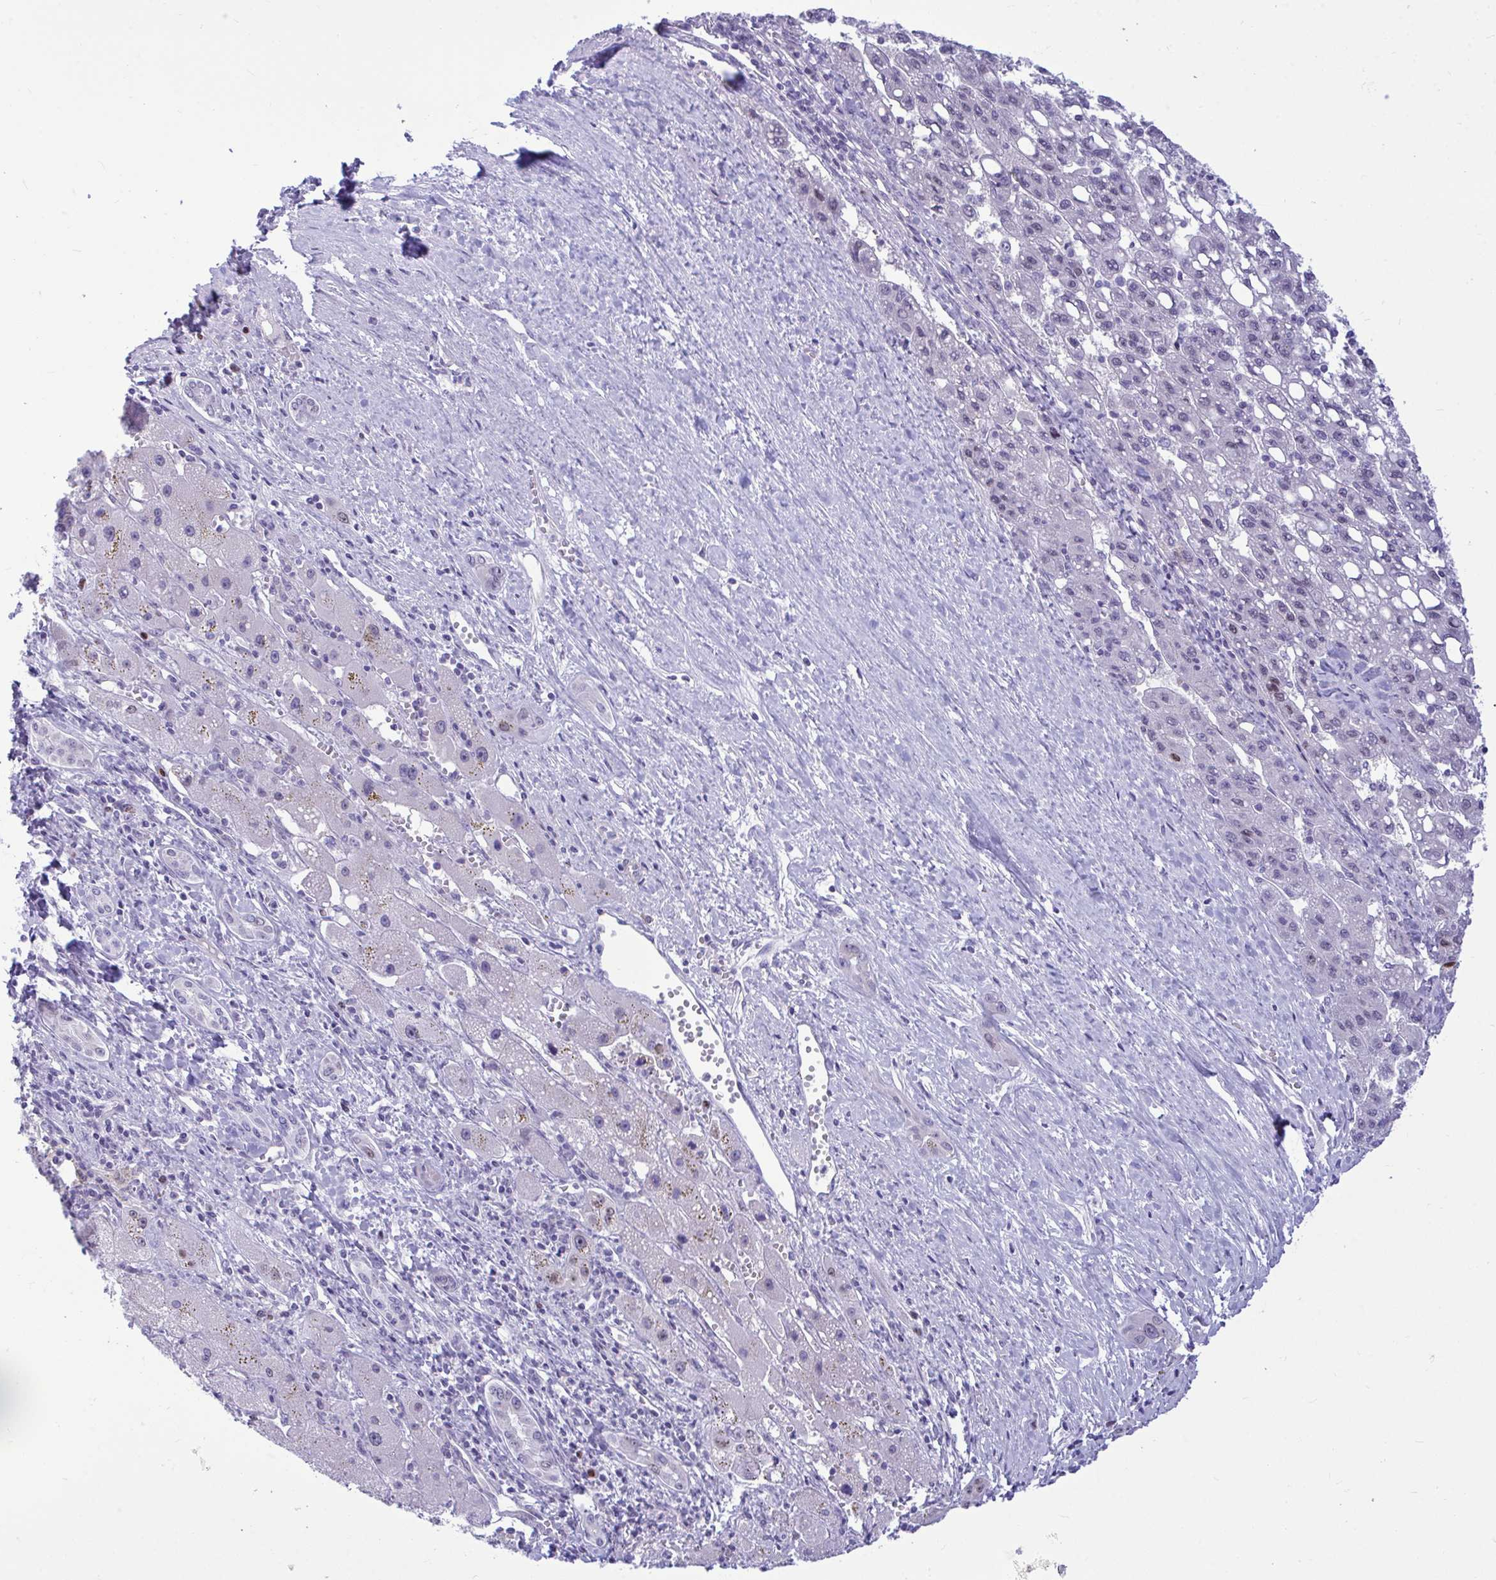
{"staining": {"intensity": "negative", "quantity": "none", "location": "none"}, "tissue": "liver cancer", "cell_type": "Tumor cells", "image_type": "cancer", "snomed": [{"axis": "morphology", "description": "Carcinoma, Hepatocellular, NOS"}, {"axis": "topography", "description": "Liver"}], "caption": "This is an immunohistochemistry (IHC) micrograph of human liver cancer. There is no positivity in tumor cells.", "gene": "SLC25A51", "patient": {"sex": "female", "age": 82}}